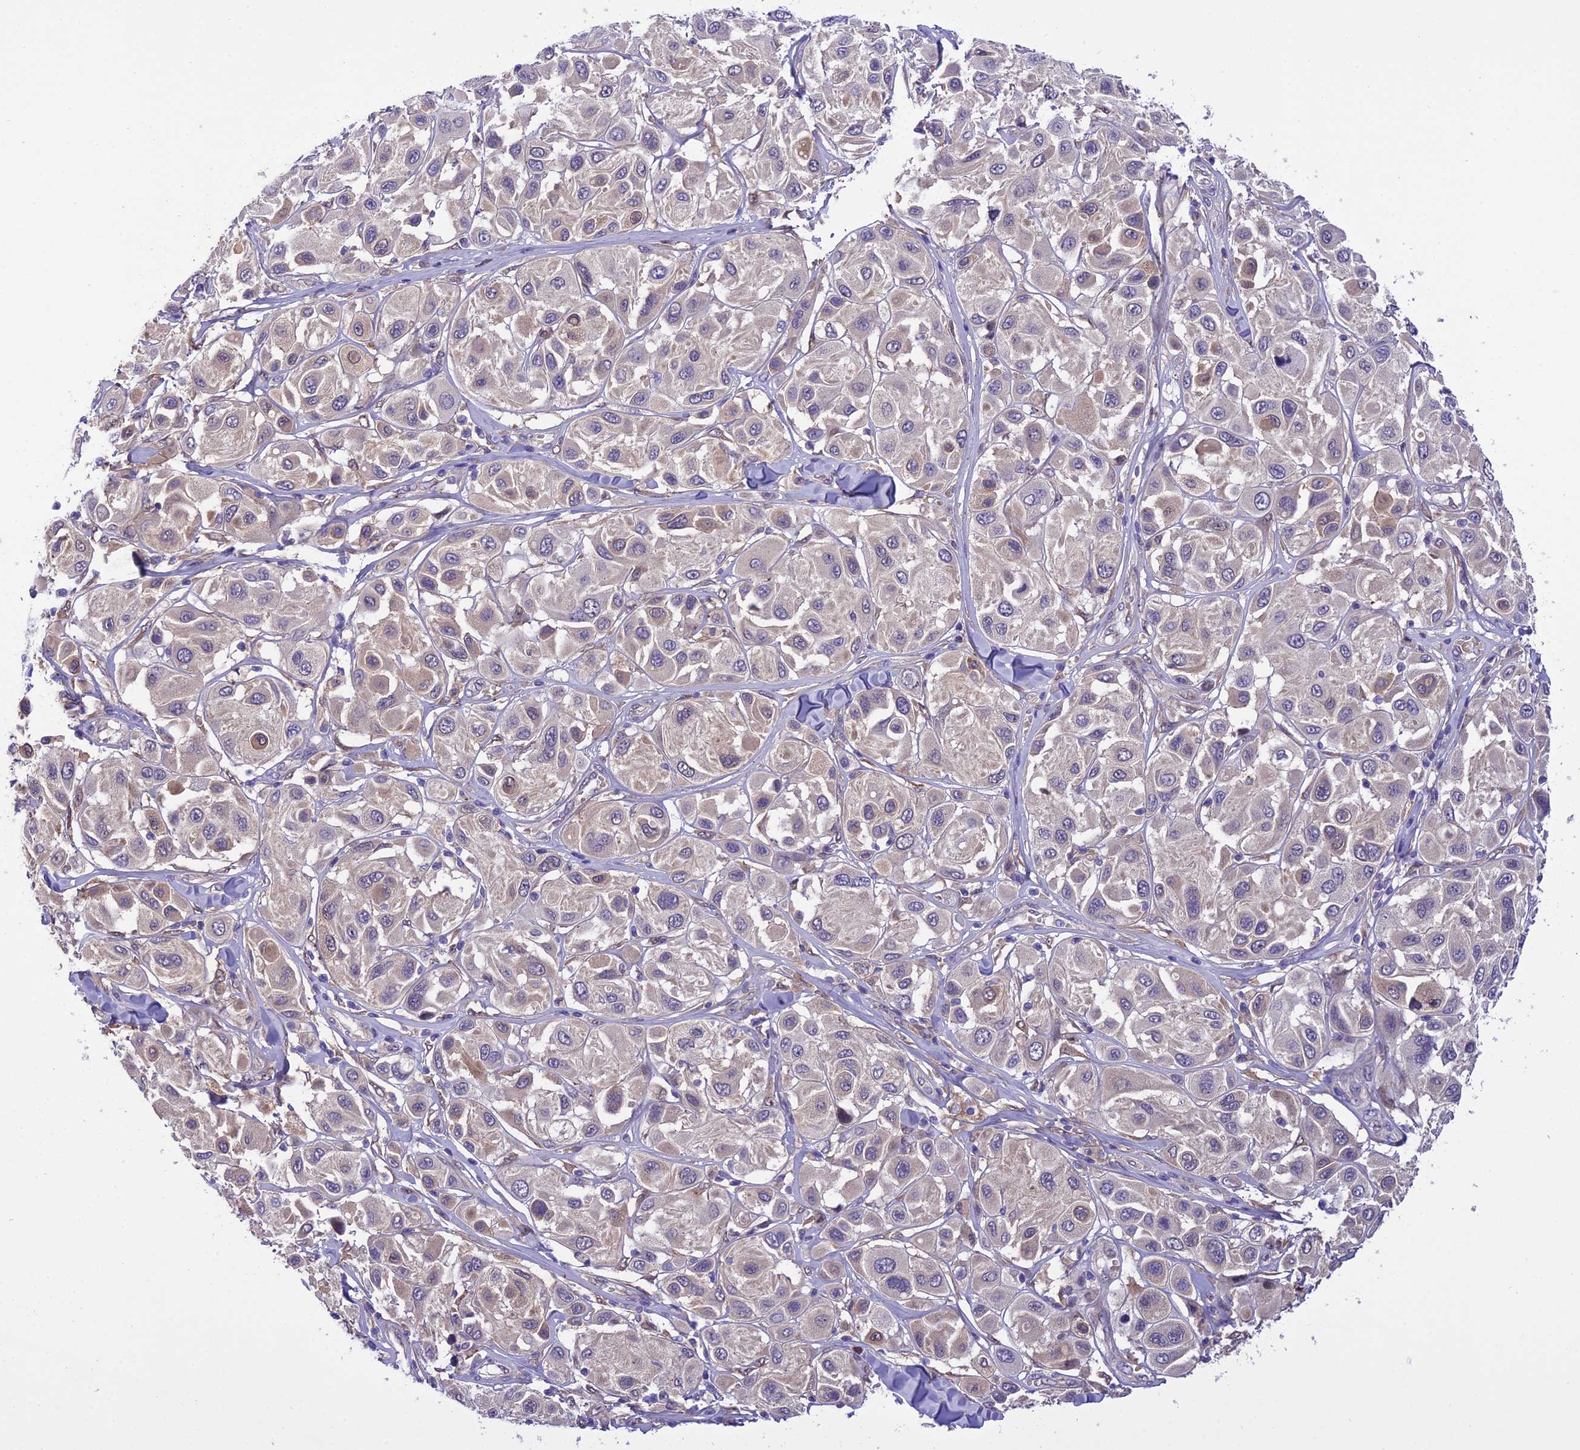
{"staining": {"intensity": "weak", "quantity": "<25%", "location": "cytoplasmic/membranous"}, "tissue": "melanoma", "cell_type": "Tumor cells", "image_type": "cancer", "snomed": [{"axis": "morphology", "description": "Malignant melanoma, Metastatic site"}, {"axis": "topography", "description": "Skin"}], "caption": "A high-resolution histopathology image shows immunohistochemistry staining of melanoma, which shows no significant staining in tumor cells.", "gene": "BORCS6", "patient": {"sex": "male", "age": 41}}